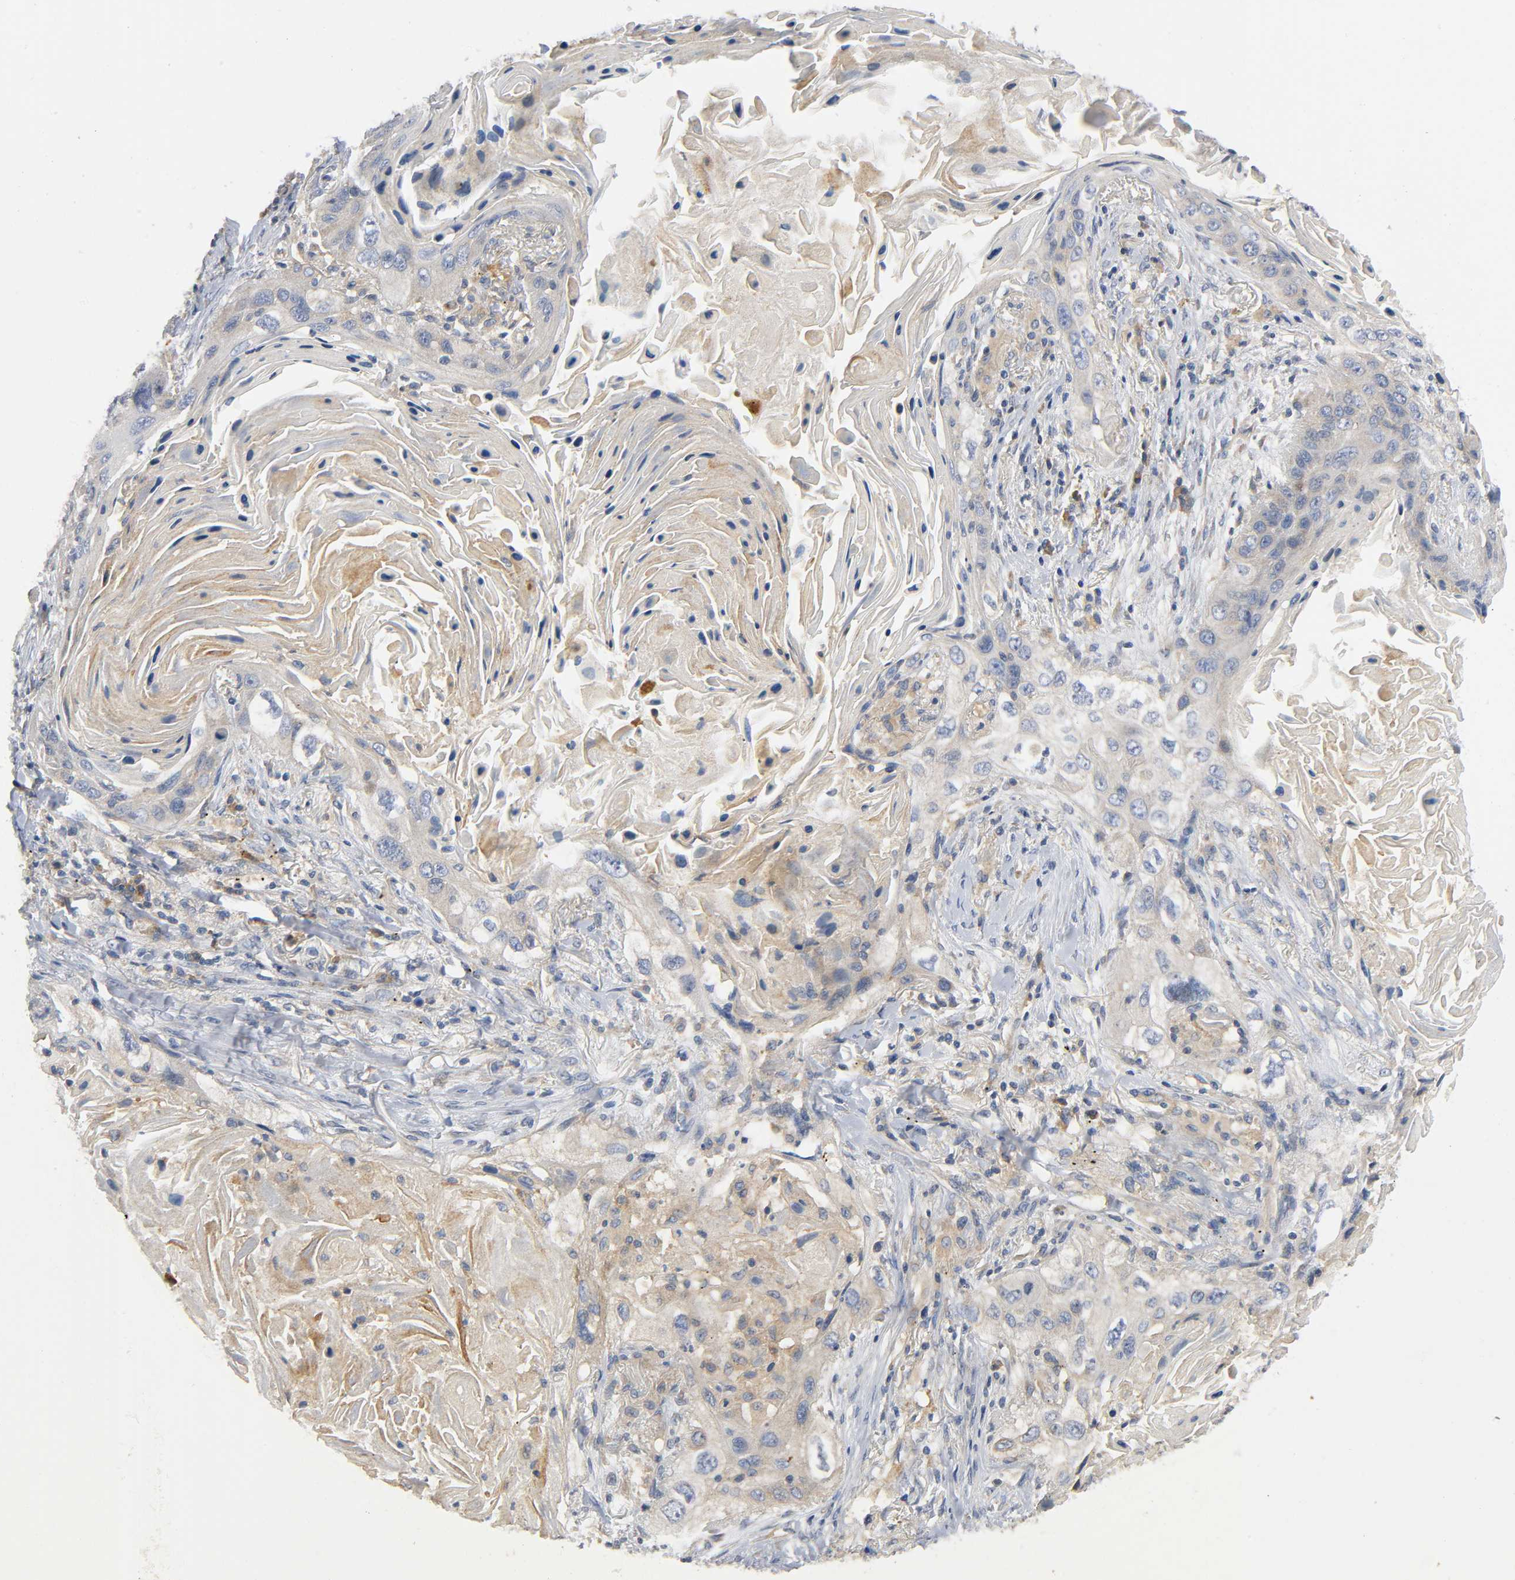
{"staining": {"intensity": "moderate", "quantity": ">75%", "location": "cytoplasmic/membranous"}, "tissue": "lung cancer", "cell_type": "Tumor cells", "image_type": "cancer", "snomed": [{"axis": "morphology", "description": "Squamous cell carcinoma, NOS"}, {"axis": "topography", "description": "Lung"}], "caption": "The micrograph exhibits staining of lung cancer (squamous cell carcinoma), revealing moderate cytoplasmic/membranous protein staining (brown color) within tumor cells. (brown staining indicates protein expression, while blue staining denotes nuclei).", "gene": "HDAC6", "patient": {"sex": "female", "age": 67}}